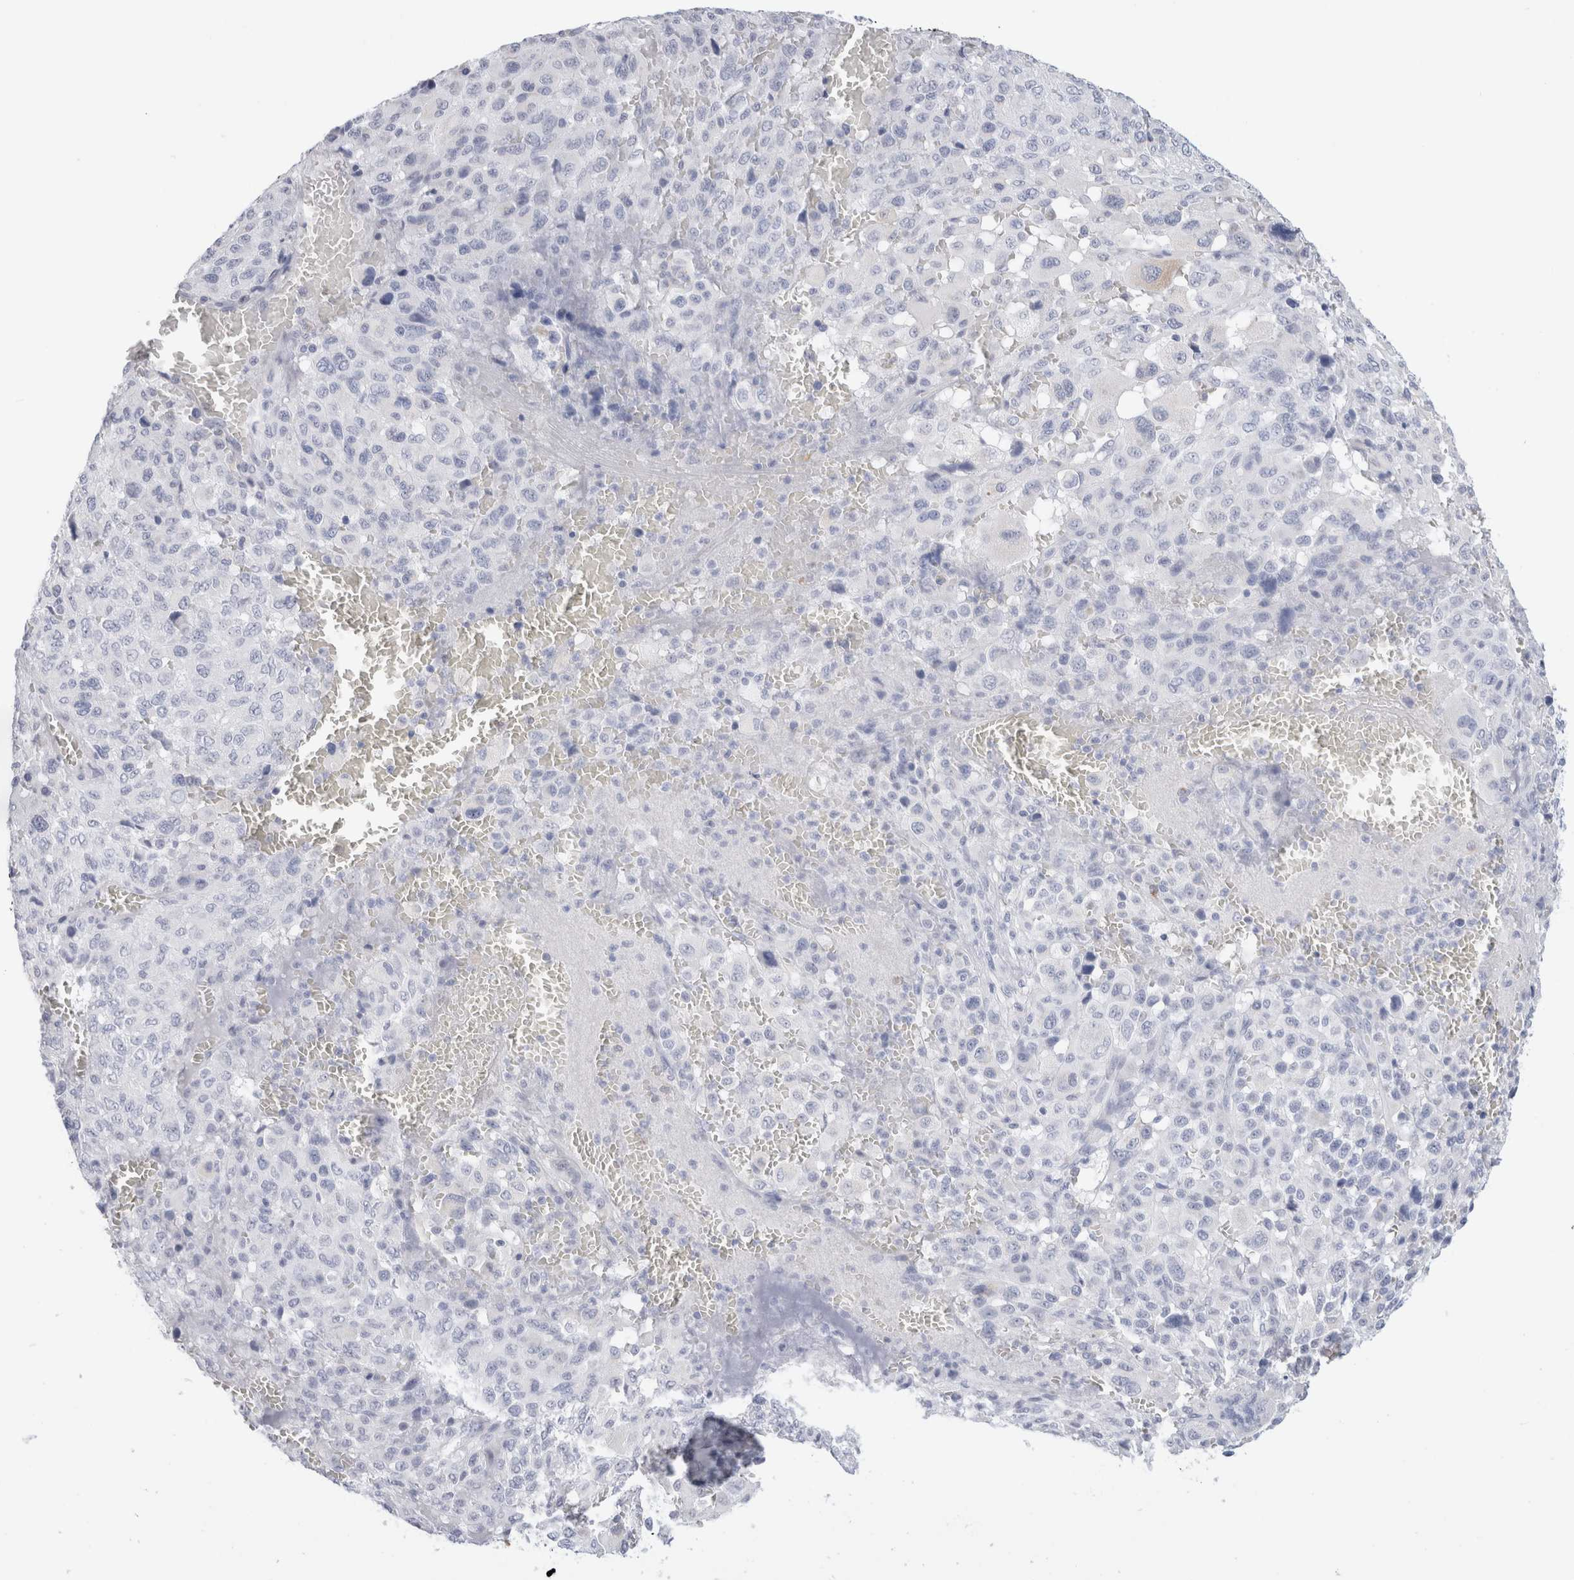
{"staining": {"intensity": "negative", "quantity": "none", "location": "none"}, "tissue": "melanoma", "cell_type": "Tumor cells", "image_type": "cancer", "snomed": [{"axis": "morphology", "description": "Malignant melanoma, Metastatic site"}, {"axis": "topography", "description": "Skin"}], "caption": "Tumor cells show no significant staining in melanoma. Nuclei are stained in blue.", "gene": "MUC15", "patient": {"sex": "female", "age": 74}}